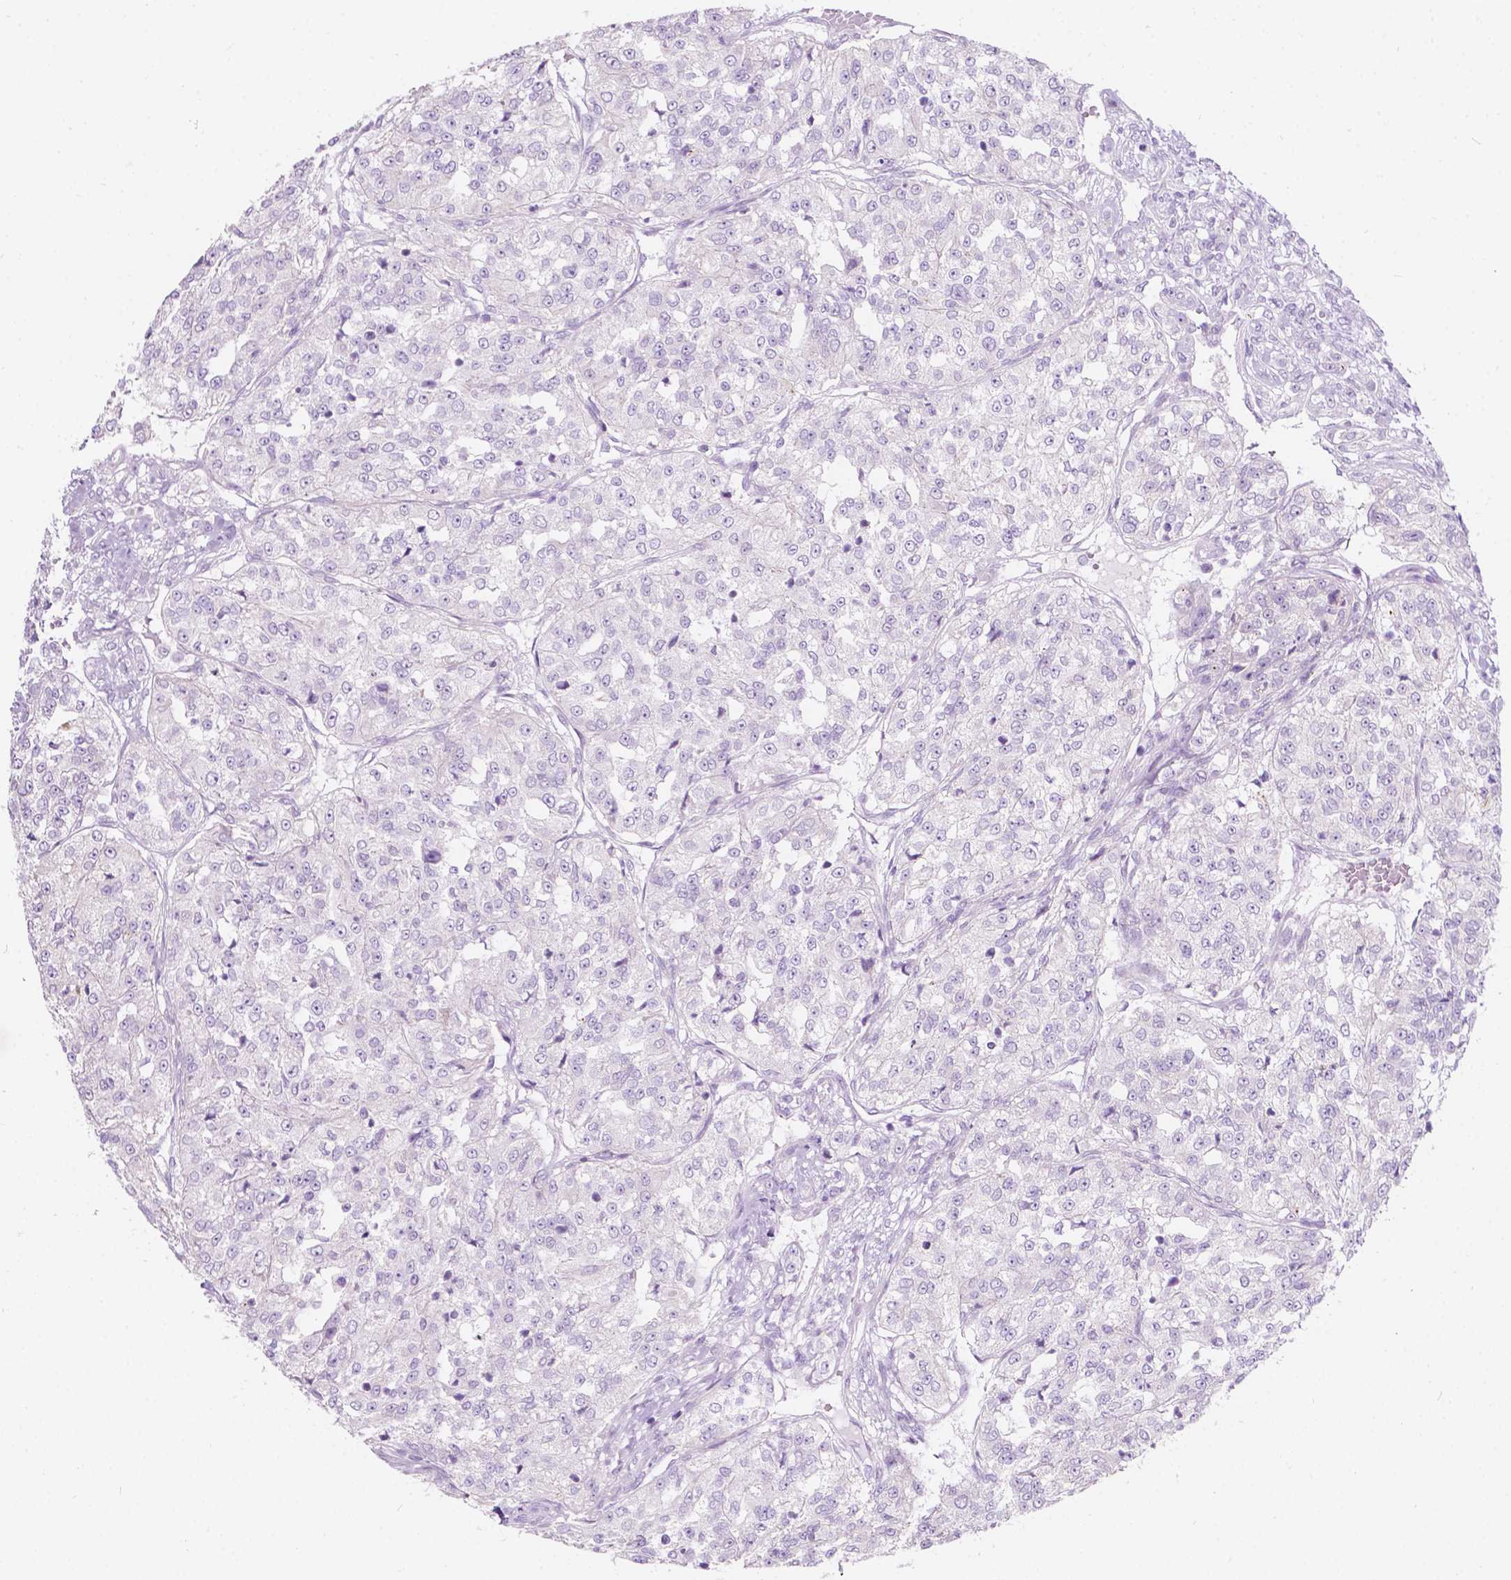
{"staining": {"intensity": "negative", "quantity": "none", "location": "none"}, "tissue": "renal cancer", "cell_type": "Tumor cells", "image_type": "cancer", "snomed": [{"axis": "morphology", "description": "Adenocarcinoma, NOS"}, {"axis": "topography", "description": "Kidney"}], "caption": "Renal cancer stained for a protein using IHC demonstrates no positivity tumor cells.", "gene": "NOS1AP", "patient": {"sex": "female", "age": 63}}